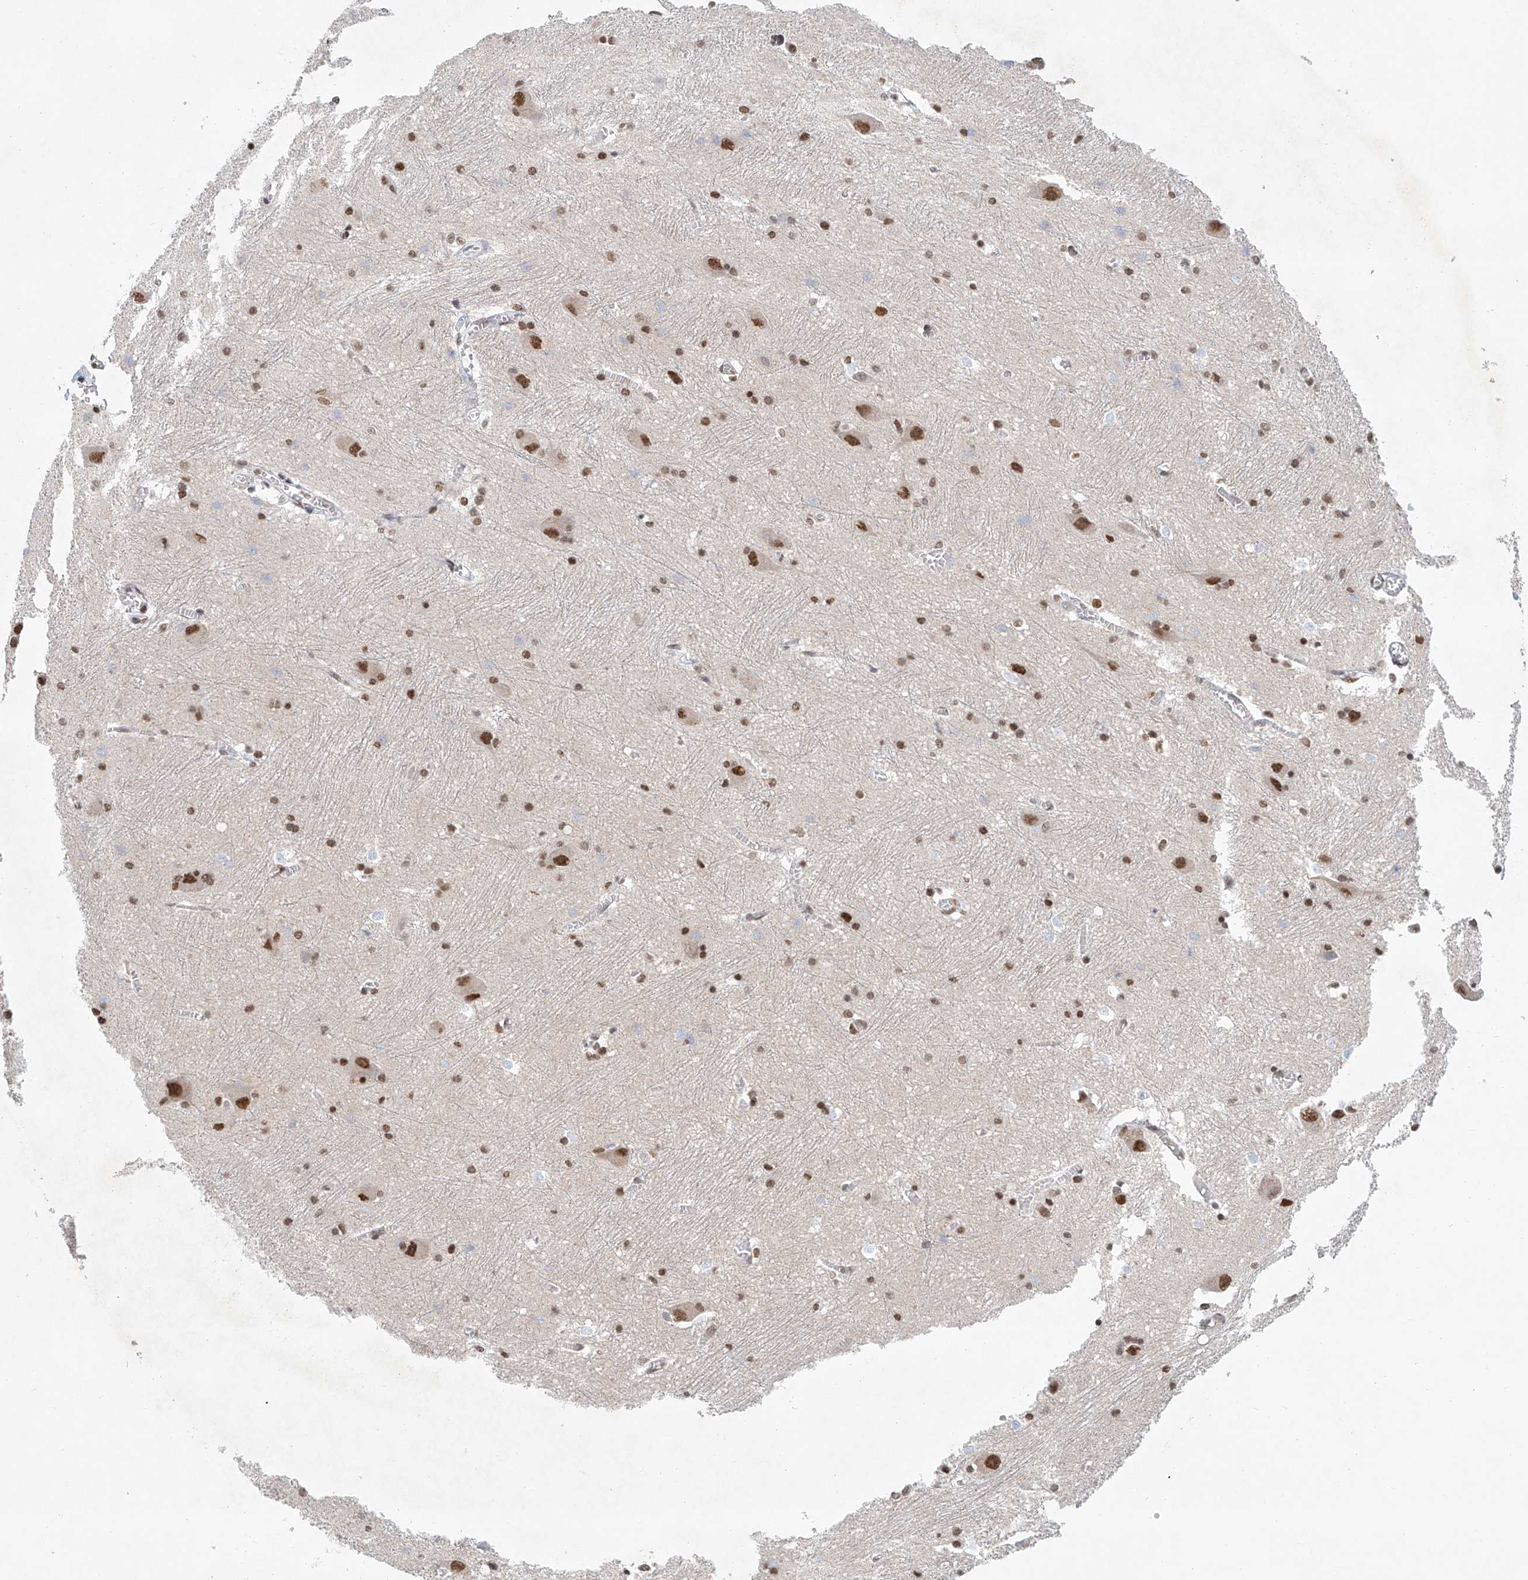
{"staining": {"intensity": "strong", "quantity": "25%-75%", "location": "nuclear"}, "tissue": "caudate", "cell_type": "Glial cells", "image_type": "normal", "snomed": [{"axis": "morphology", "description": "Normal tissue, NOS"}, {"axis": "topography", "description": "Lateral ventricle wall"}], "caption": "IHC micrograph of normal human caudate stained for a protein (brown), which shows high levels of strong nuclear positivity in about 25%-75% of glial cells.", "gene": "ZNF470", "patient": {"sex": "male", "age": 37}}